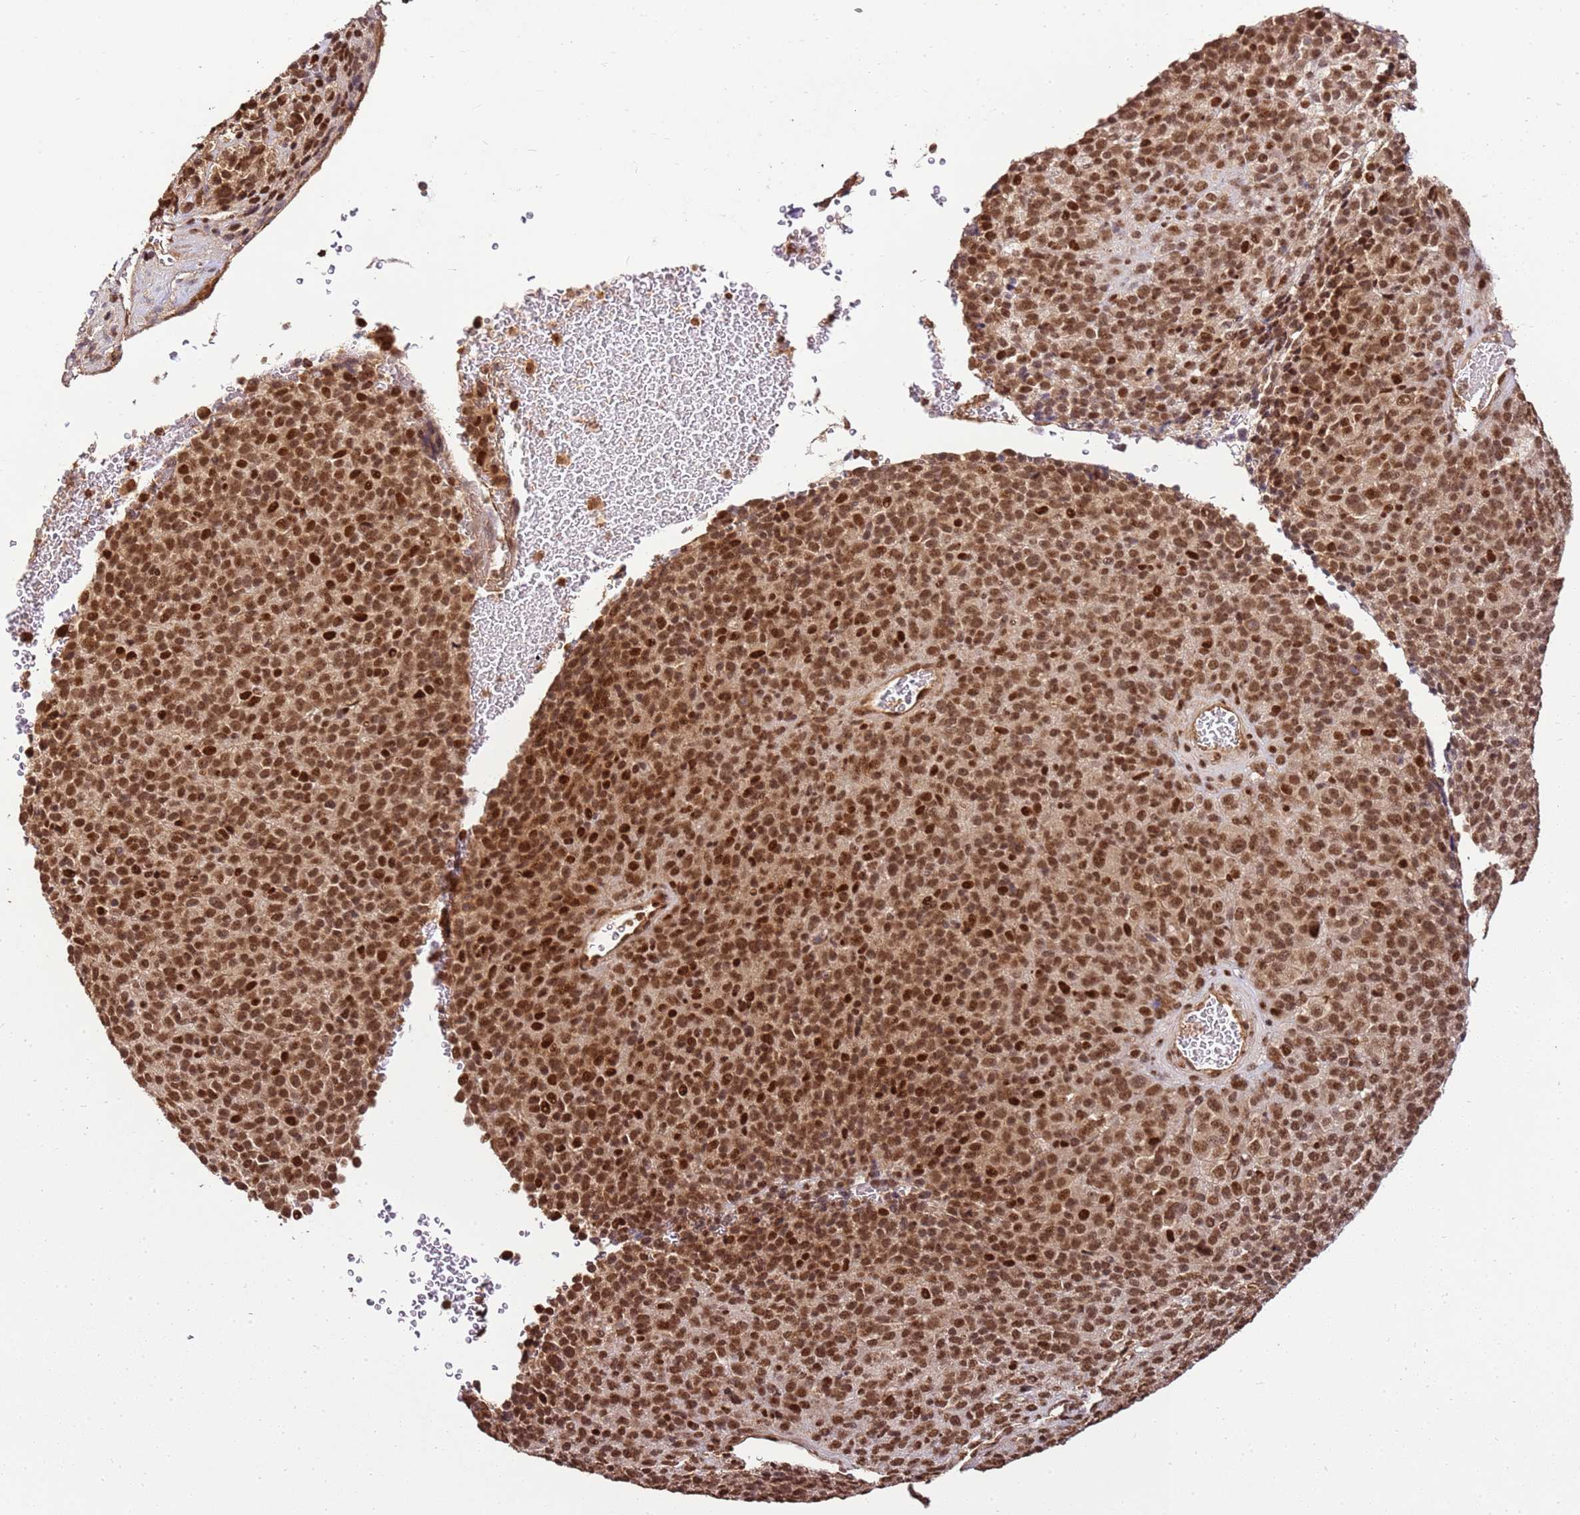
{"staining": {"intensity": "moderate", "quantity": ">75%", "location": "nuclear"}, "tissue": "melanoma", "cell_type": "Tumor cells", "image_type": "cancer", "snomed": [{"axis": "morphology", "description": "Malignant melanoma, Metastatic site"}, {"axis": "topography", "description": "Brain"}], "caption": "Protein expression analysis of malignant melanoma (metastatic site) shows moderate nuclear staining in about >75% of tumor cells.", "gene": "ZBTB12", "patient": {"sex": "female", "age": 56}}